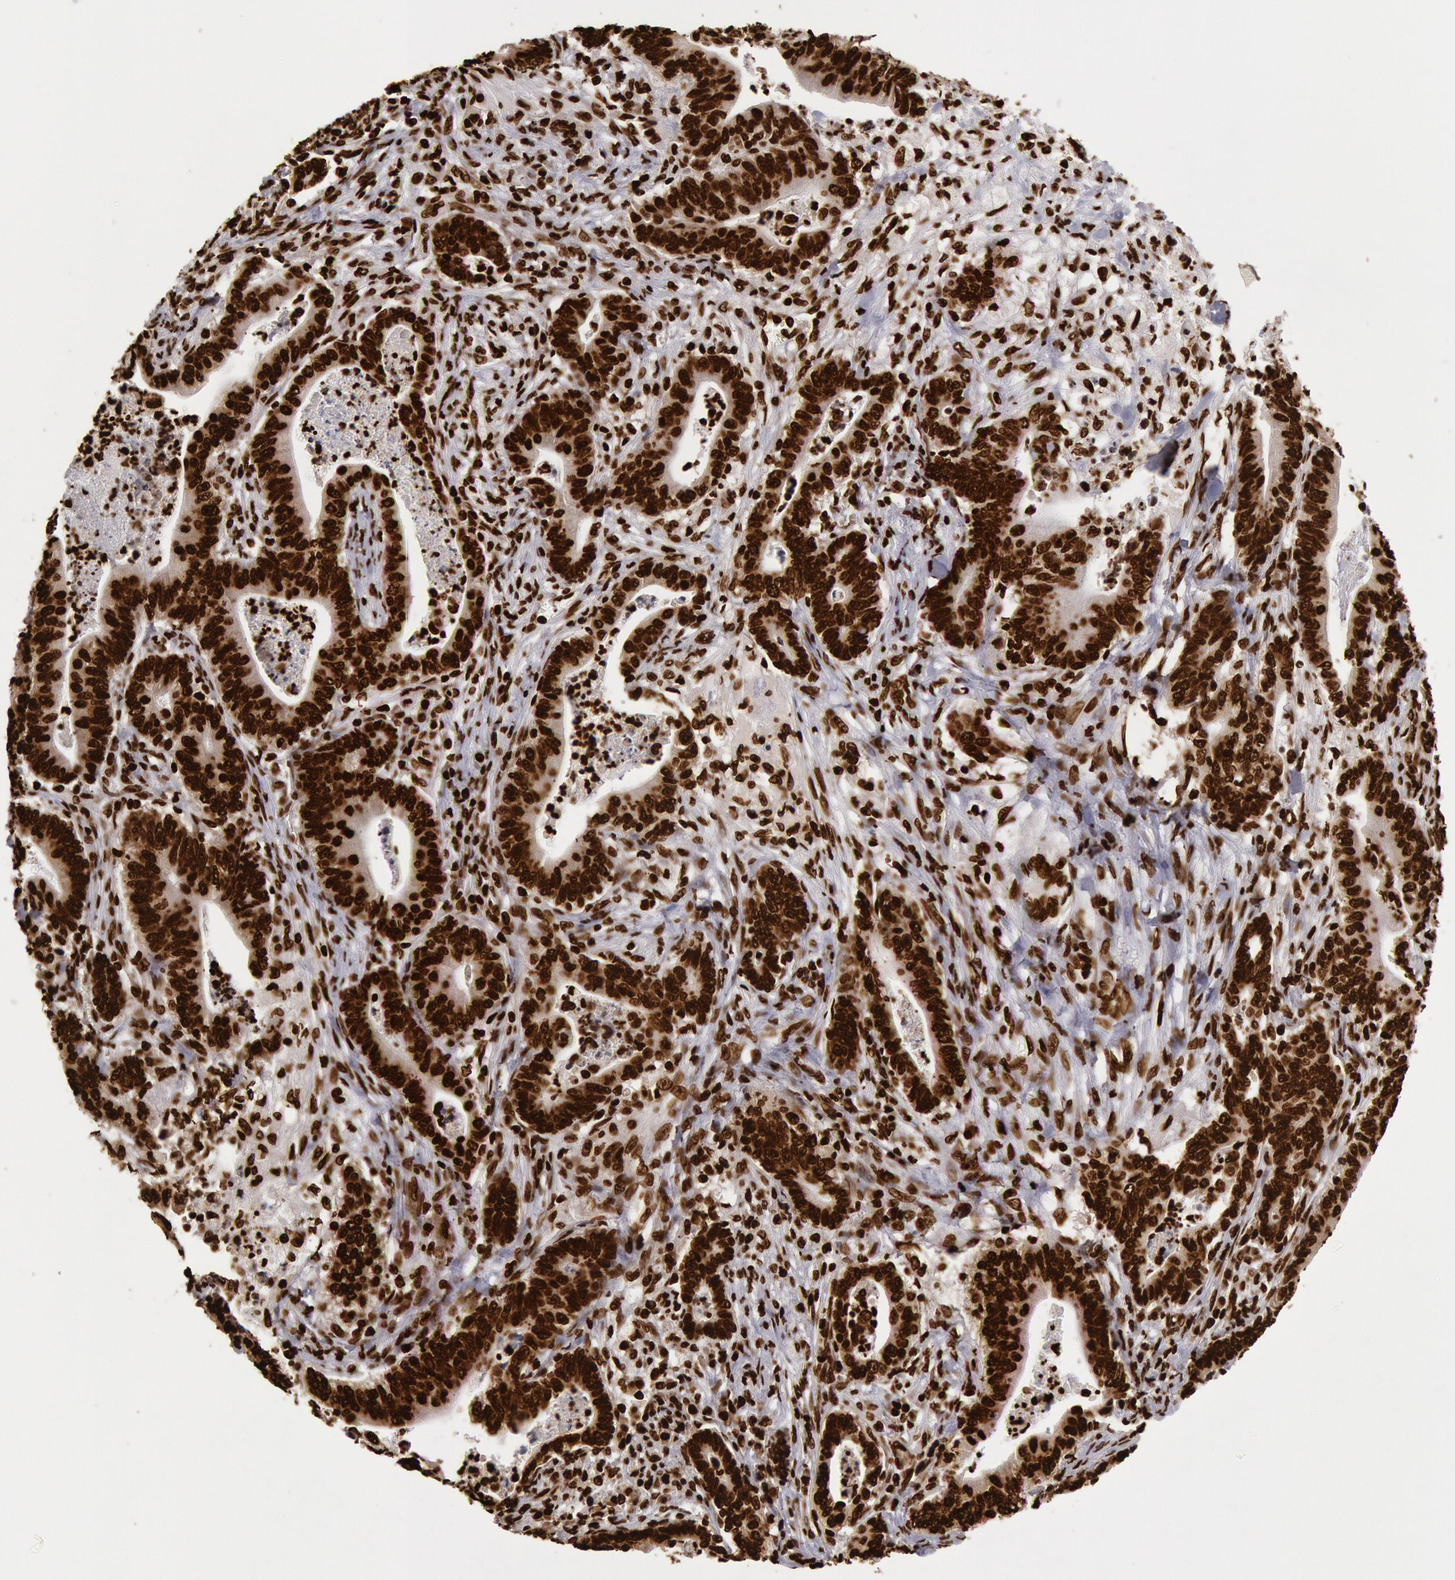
{"staining": {"intensity": "strong", "quantity": ">75%", "location": "nuclear"}, "tissue": "stomach cancer", "cell_type": "Tumor cells", "image_type": "cancer", "snomed": [{"axis": "morphology", "description": "Adenocarcinoma, NOS"}, {"axis": "topography", "description": "Stomach, lower"}], "caption": "Immunohistochemical staining of stomach cancer (adenocarcinoma) shows high levels of strong nuclear staining in about >75% of tumor cells. (brown staining indicates protein expression, while blue staining denotes nuclei).", "gene": "H3-4", "patient": {"sex": "female", "age": 86}}